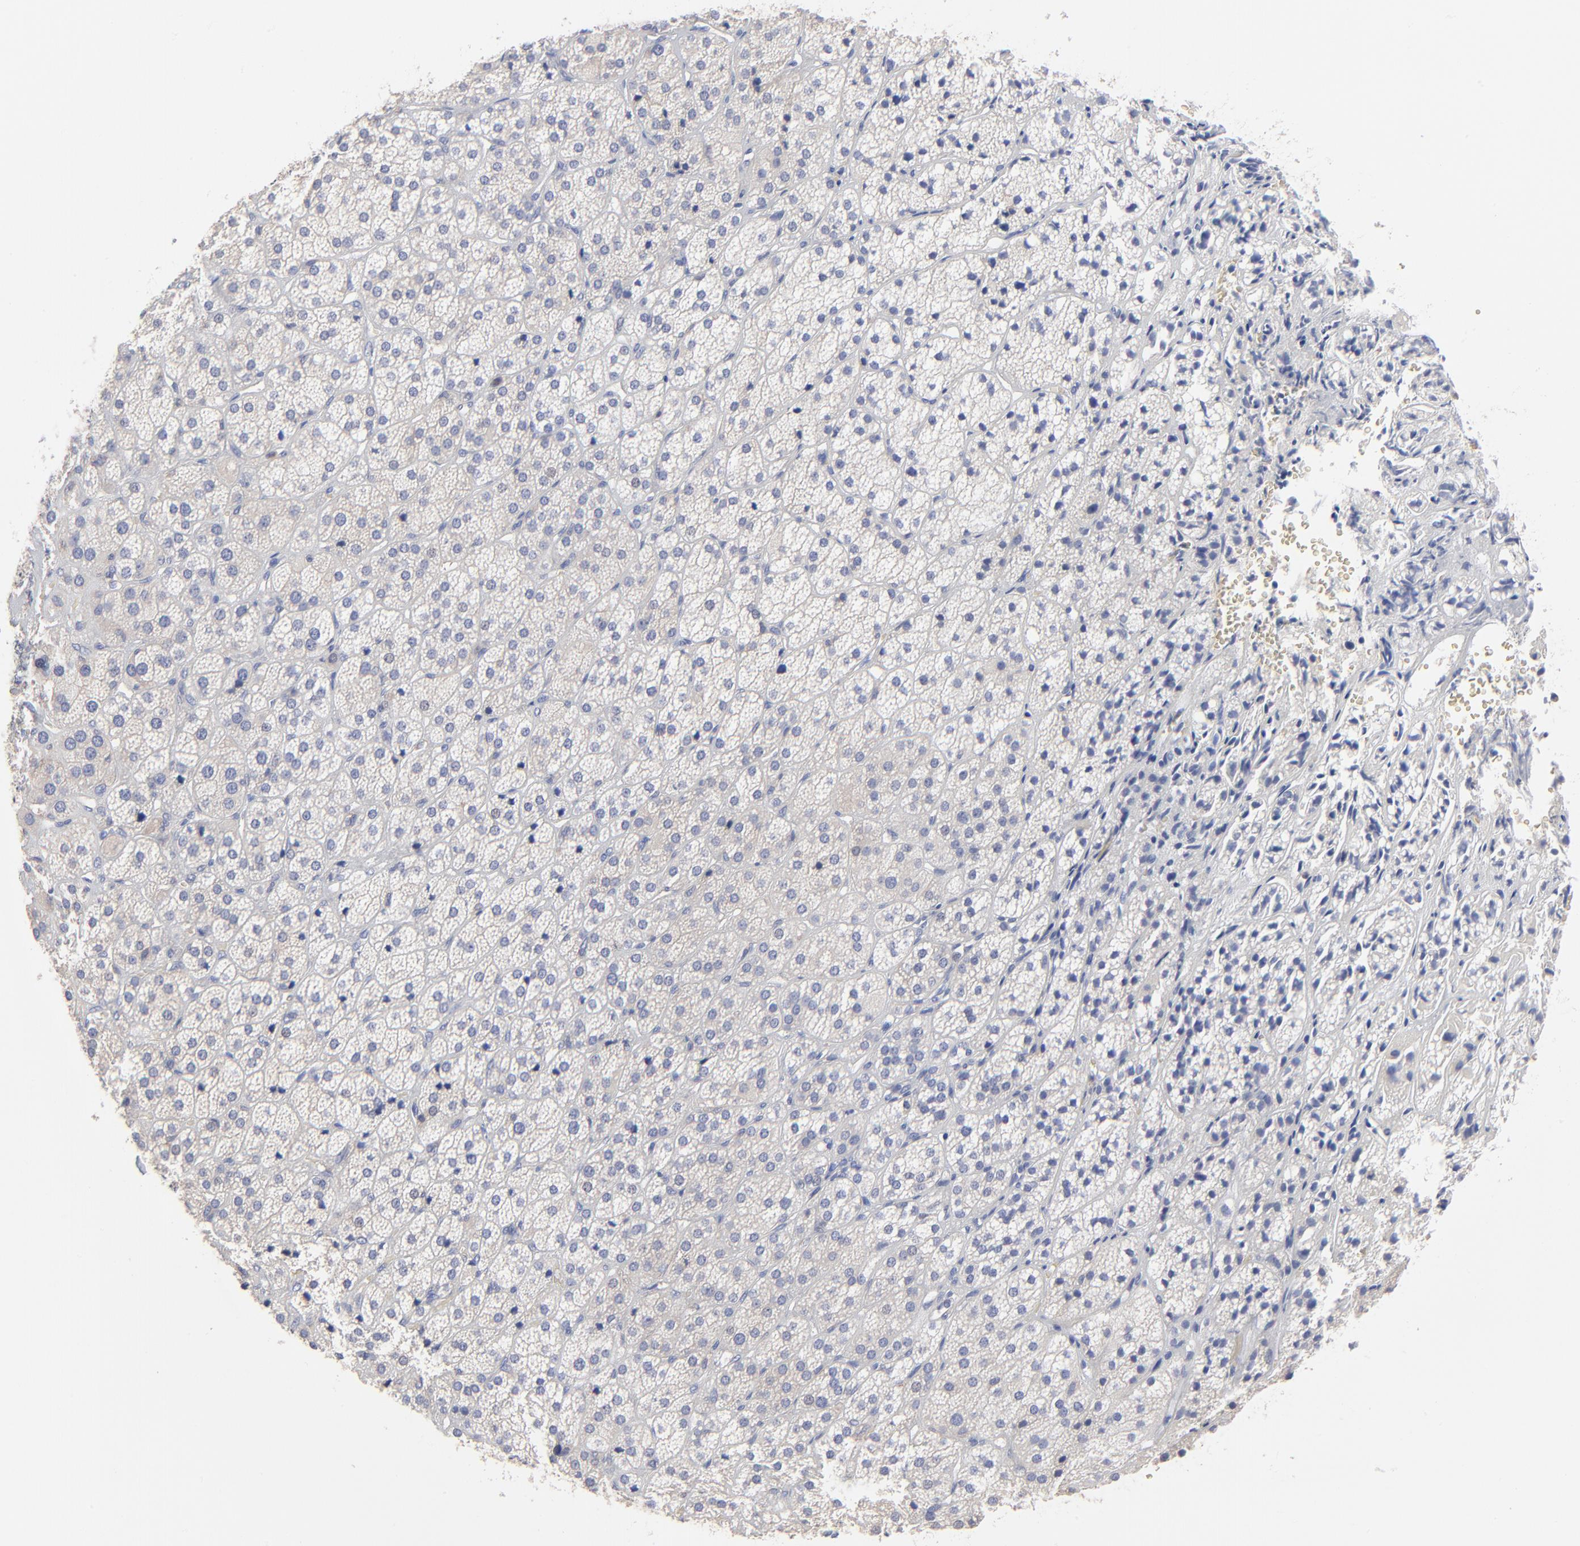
{"staining": {"intensity": "weak", "quantity": "<25%", "location": "cytoplasmic/membranous"}, "tissue": "adrenal gland", "cell_type": "Glandular cells", "image_type": "normal", "snomed": [{"axis": "morphology", "description": "Normal tissue, NOS"}, {"axis": "topography", "description": "Adrenal gland"}], "caption": "Micrograph shows no protein positivity in glandular cells of normal adrenal gland. (Immunohistochemistry, brightfield microscopy, high magnification).", "gene": "PPFIBP2", "patient": {"sex": "female", "age": 71}}